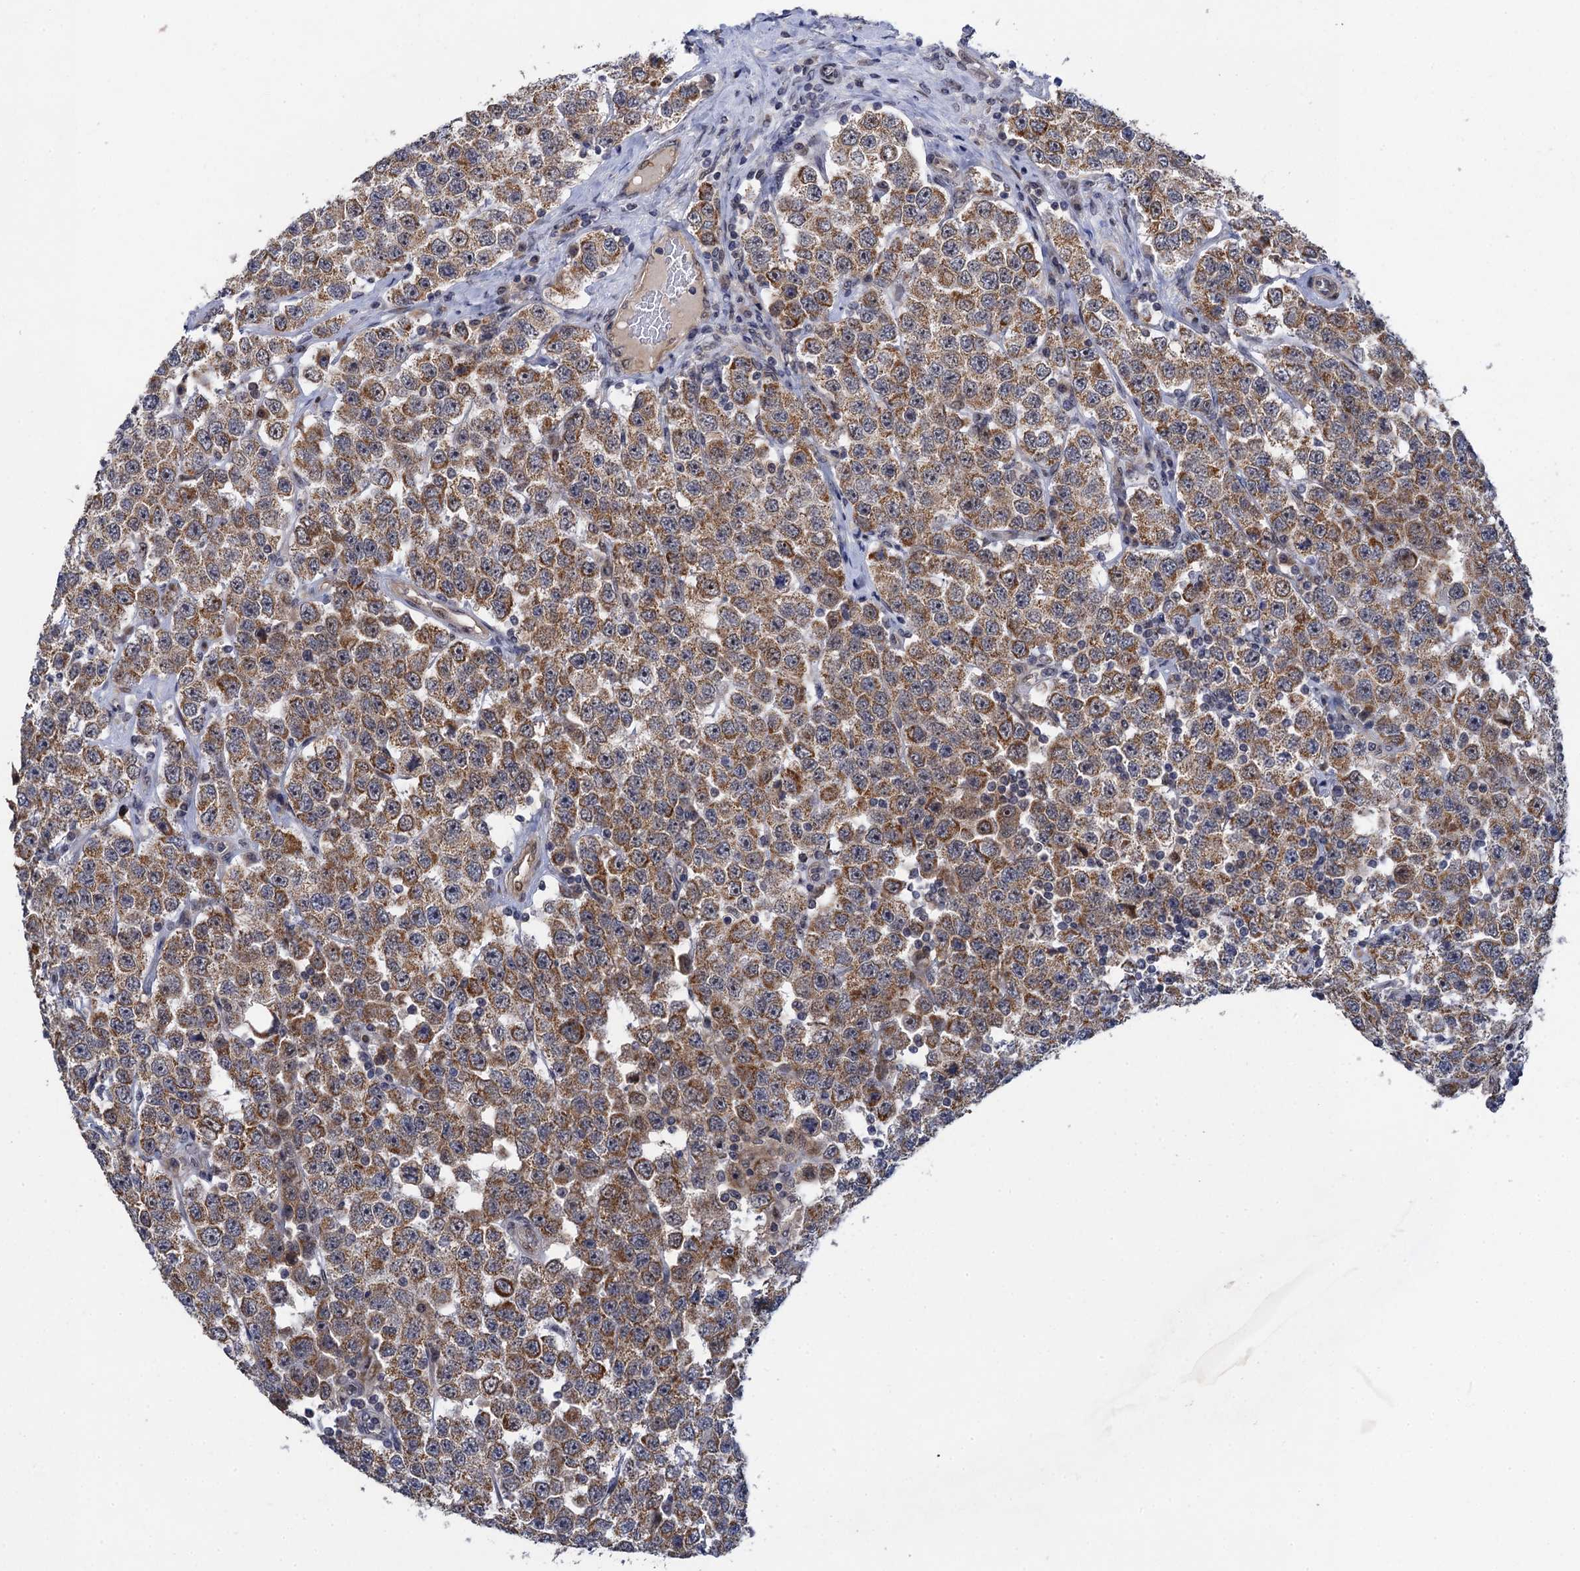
{"staining": {"intensity": "moderate", "quantity": ">75%", "location": "cytoplasmic/membranous"}, "tissue": "testis cancer", "cell_type": "Tumor cells", "image_type": "cancer", "snomed": [{"axis": "morphology", "description": "Seminoma, NOS"}, {"axis": "topography", "description": "Testis"}], "caption": "Immunohistochemistry (IHC) photomicrograph of seminoma (testis) stained for a protein (brown), which shows medium levels of moderate cytoplasmic/membranous expression in about >75% of tumor cells.", "gene": "ZAR1L", "patient": {"sex": "male", "age": 28}}